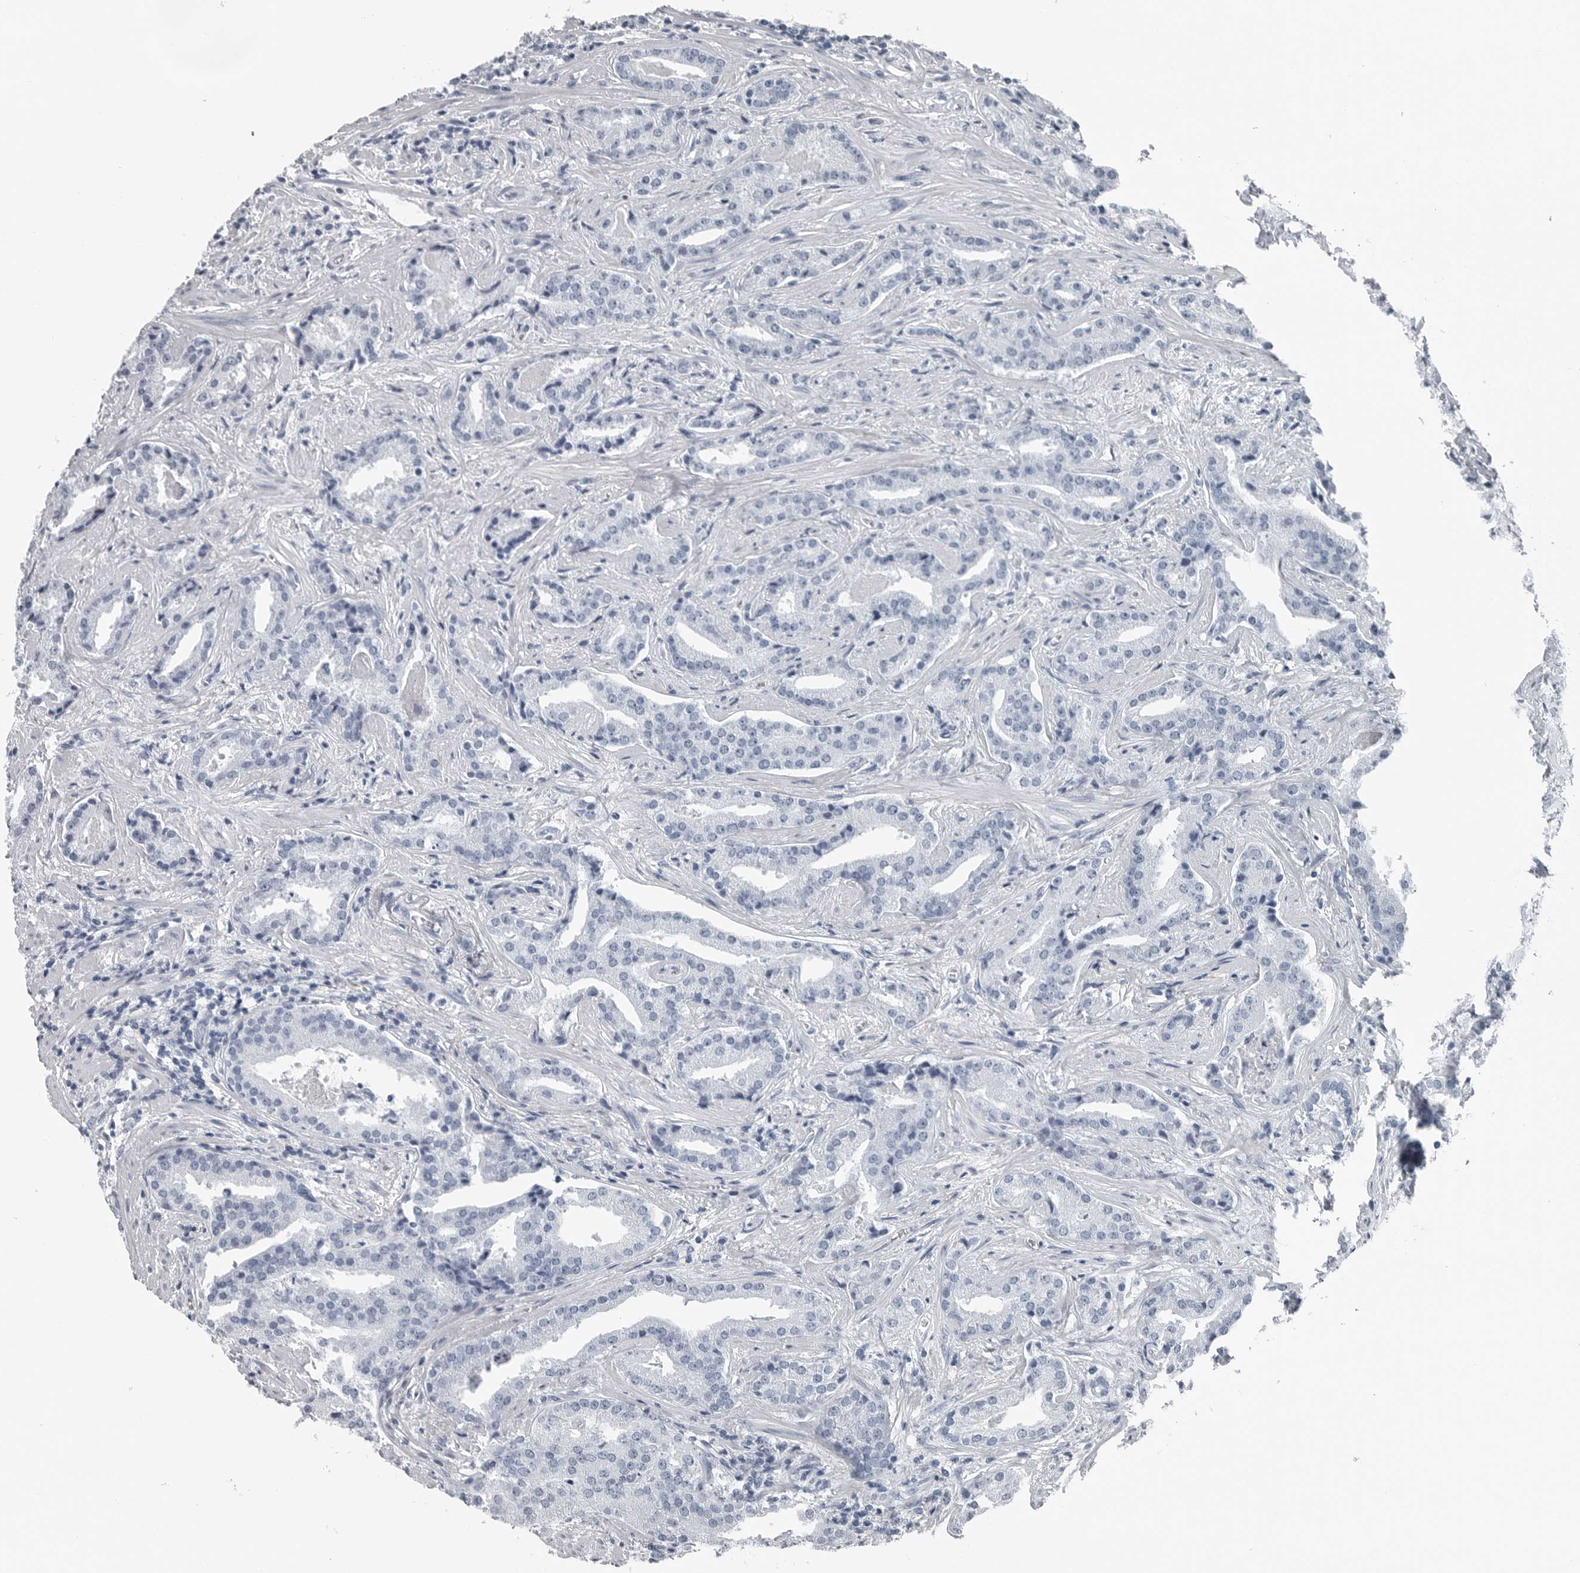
{"staining": {"intensity": "negative", "quantity": "none", "location": "none"}, "tissue": "prostate cancer", "cell_type": "Tumor cells", "image_type": "cancer", "snomed": [{"axis": "morphology", "description": "Adenocarcinoma, Low grade"}, {"axis": "topography", "description": "Prostate"}], "caption": "The image displays no staining of tumor cells in prostate cancer.", "gene": "SPINK1", "patient": {"sex": "male", "age": 67}}